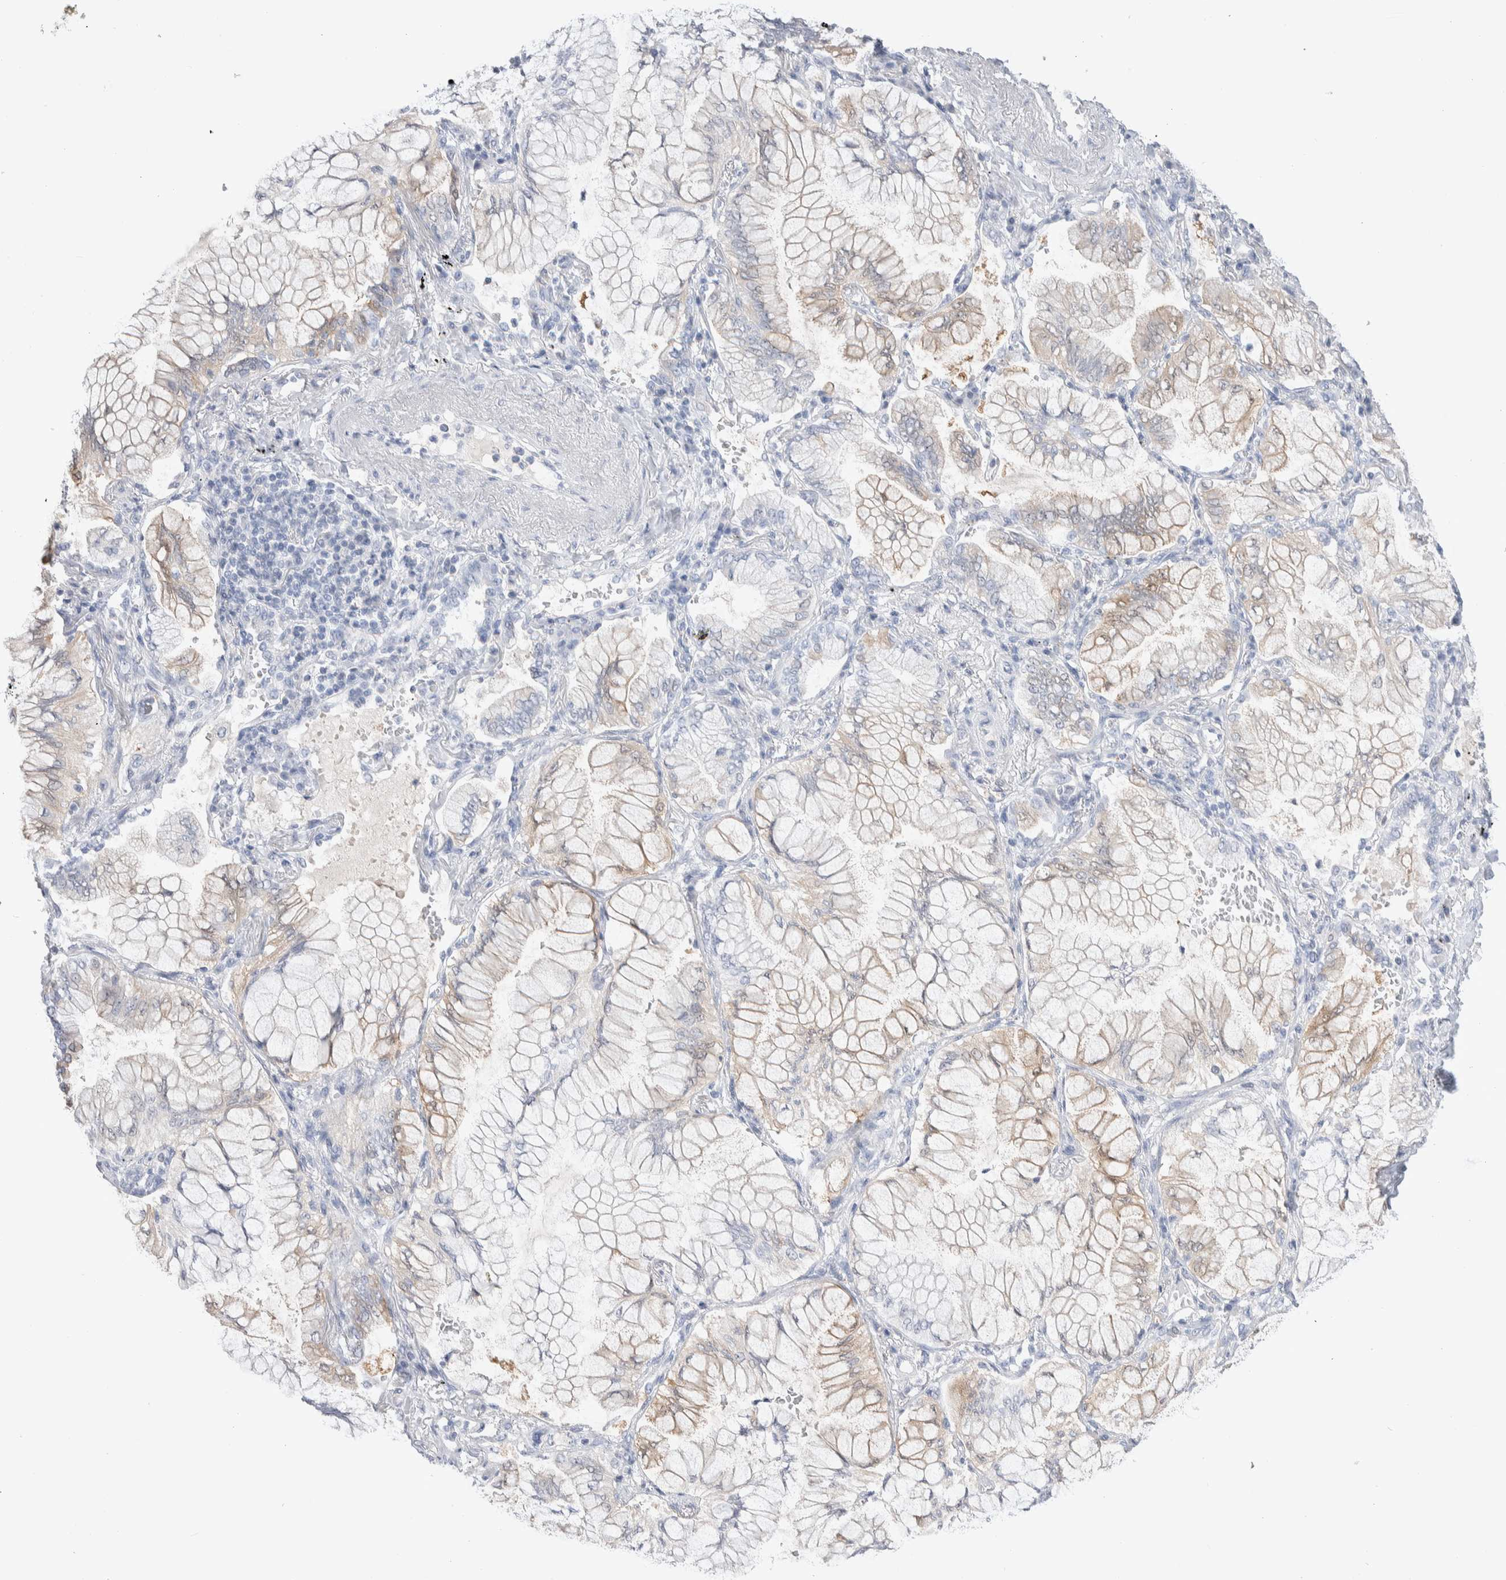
{"staining": {"intensity": "weak", "quantity": "<25%", "location": "cytoplasmic/membranous"}, "tissue": "lung cancer", "cell_type": "Tumor cells", "image_type": "cancer", "snomed": [{"axis": "morphology", "description": "Adenocarcinoma, NOS"}, {"axis": "topography", "description": "Lung"}], "caption": "Tumor cells show no significant protein expression in lung adenocarcinoma. (DAB (3,3'-diaminobenzidine) immunohistochemistry with hematoxylin counter stain).", "gene": "GDA", "patient": {"sex": "female", "age": 70}}